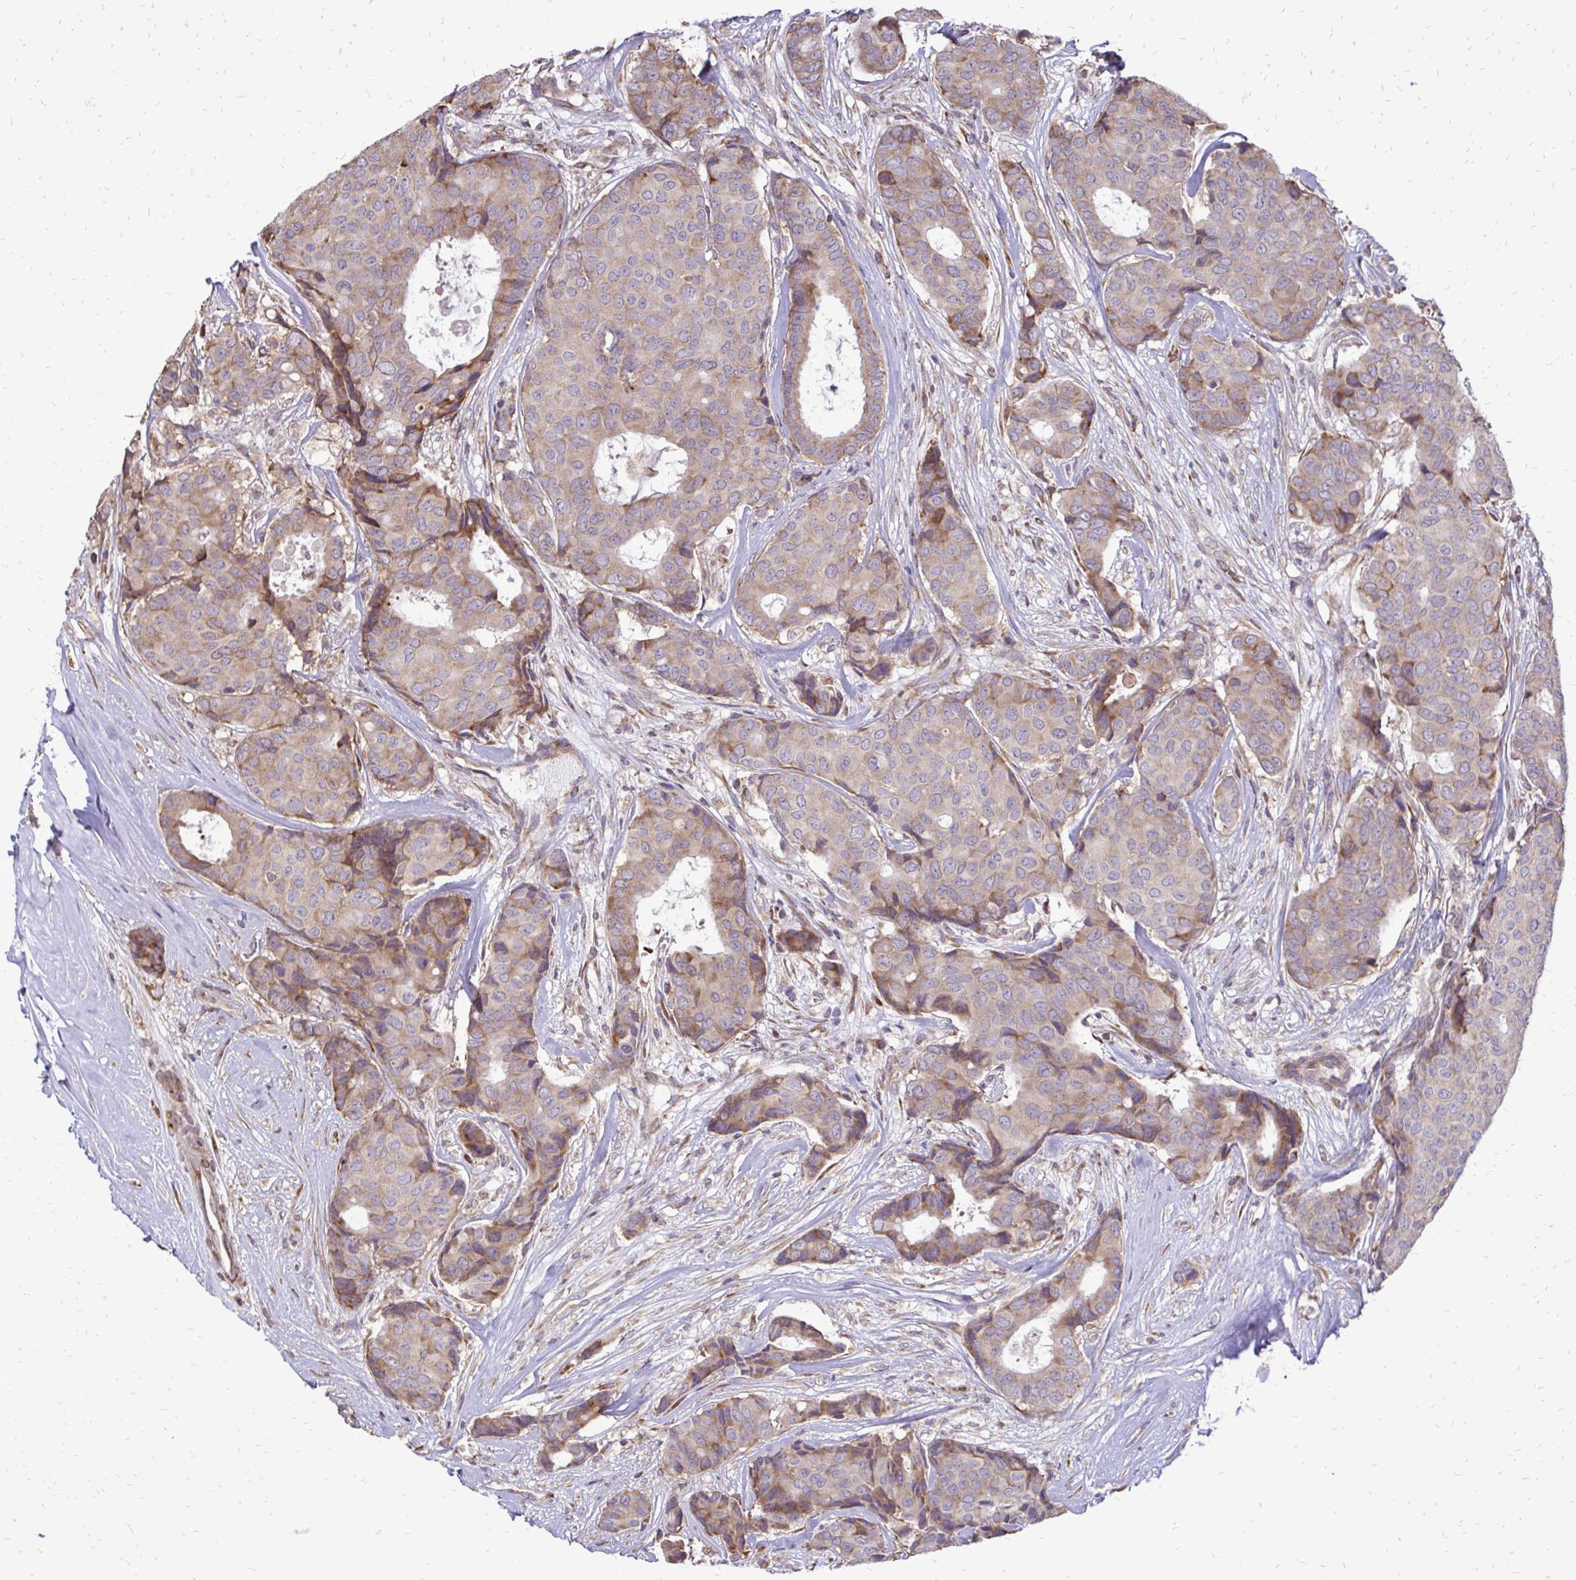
{"staining": {"intensity": "weak", "quantity": "25%-75%", "location": "cytoplasmic/membranous"}, "tissue": "breast cancer", "cell_type": "Tumor cells", "image_type": "cancer", "snomed": [{"axis": "morphology", "description": "Duct carcinoma"}, {"axis": "topography", "description": "Breast"}], "caption": "Protein expression analysis of human breast invasive ductal carcinoma reveals weak cytoplasmic/membranous expression in about 25%-75% of tumor cells.", "gene": "RPS3", "patient": {"sex": "female", "age": 75}}